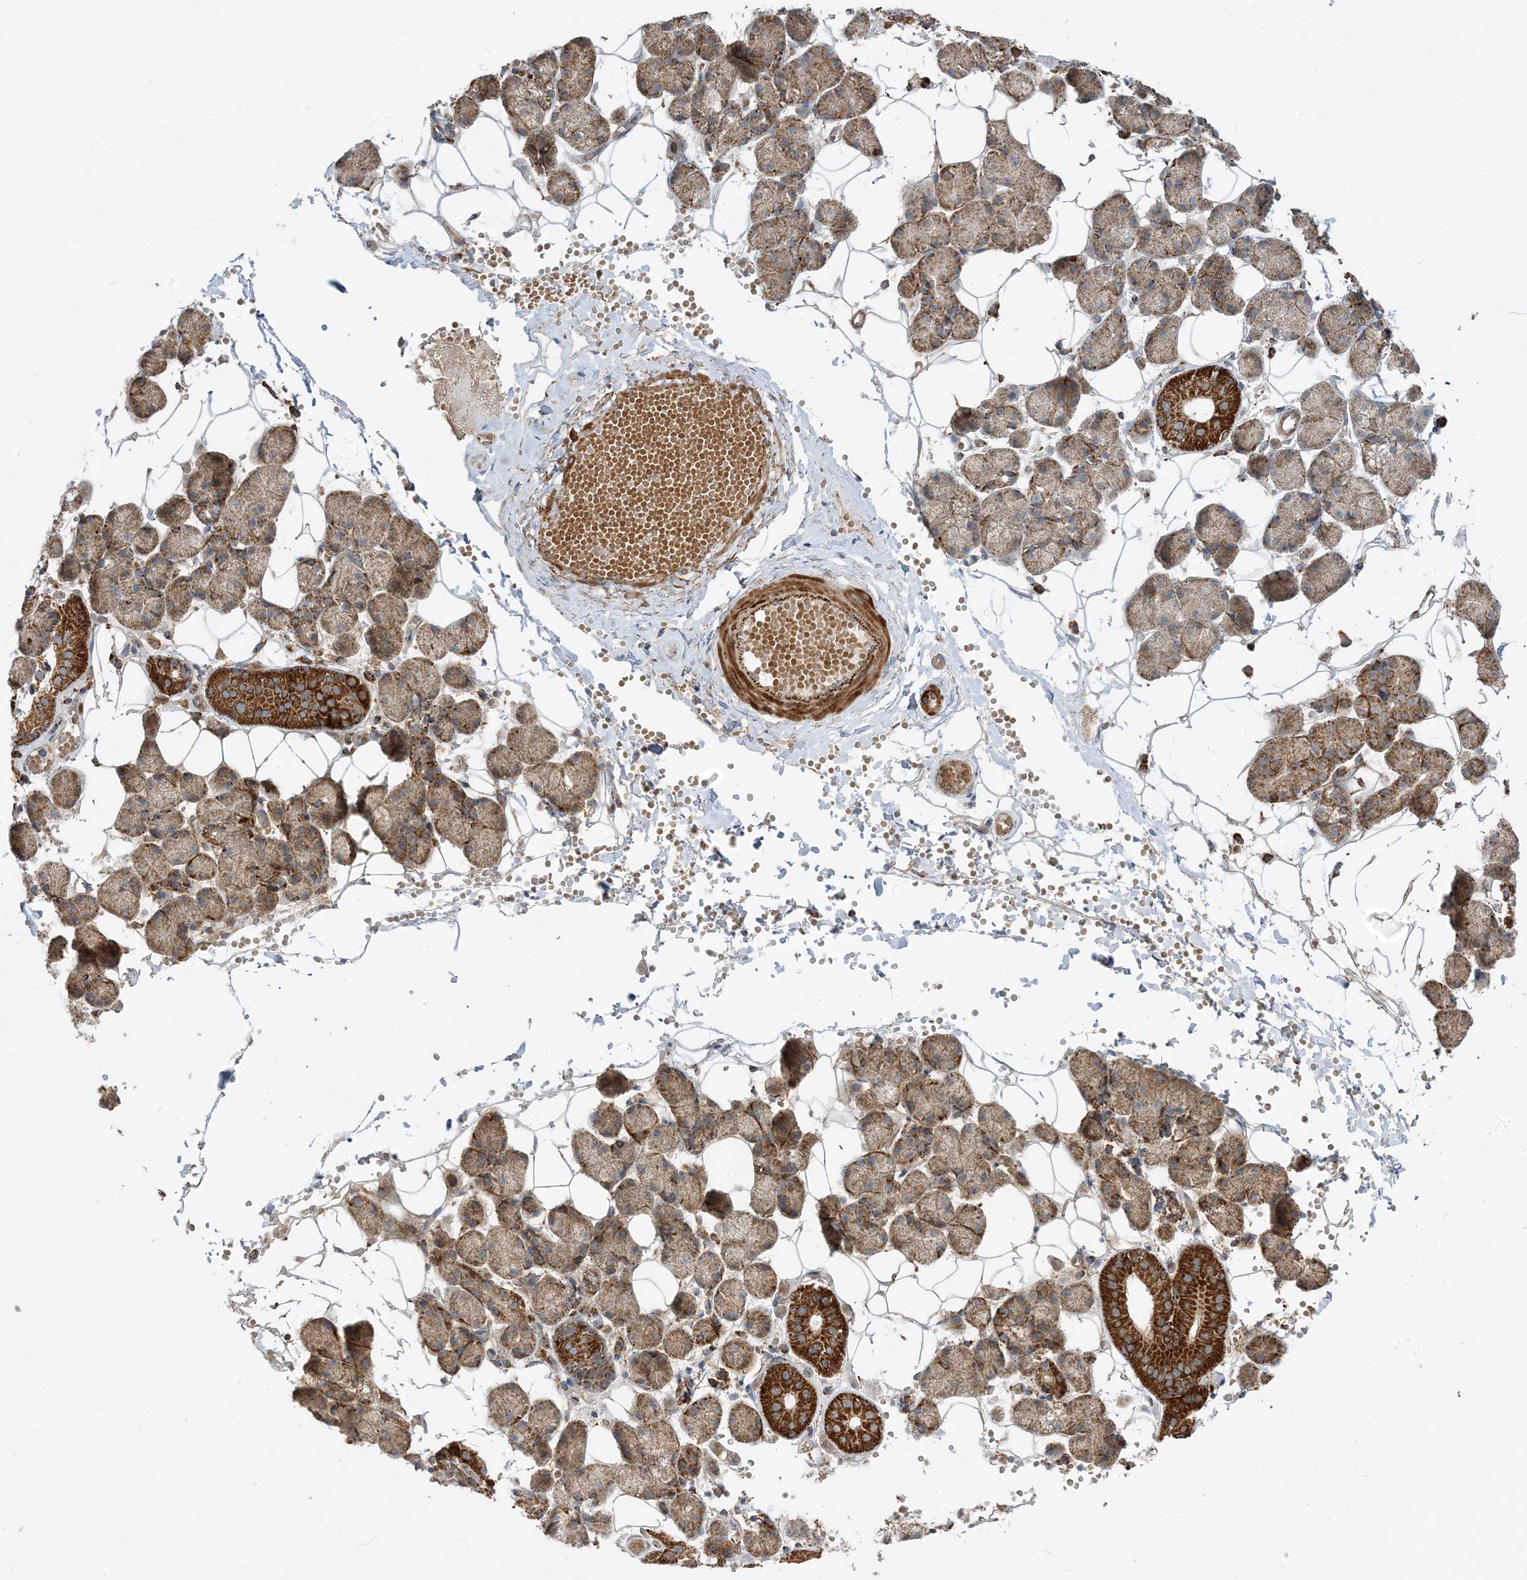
{"staining": {"intensity": "strong", "quantity": "<25%", "location": "cytoplasmic/membranous"}, "tissue": "salivary gland", "cell_type": "Glandular cells", "image_type": "normal", "snomed": [{"axis": "morphology", "description": "Normal tissue, NOS"}, {"axis": "topography", "description": "Salivary gland"}], "caption": "A medium amount of strong cytoplasmic/membranous positivity is seen in about <25% of glandular cells in normal salivary gland. Ihc stains the protein of interest in brown and the nuclei are stained blue.", "gene": "AARS2", "patient": {"sex": "female", "age": 33}}